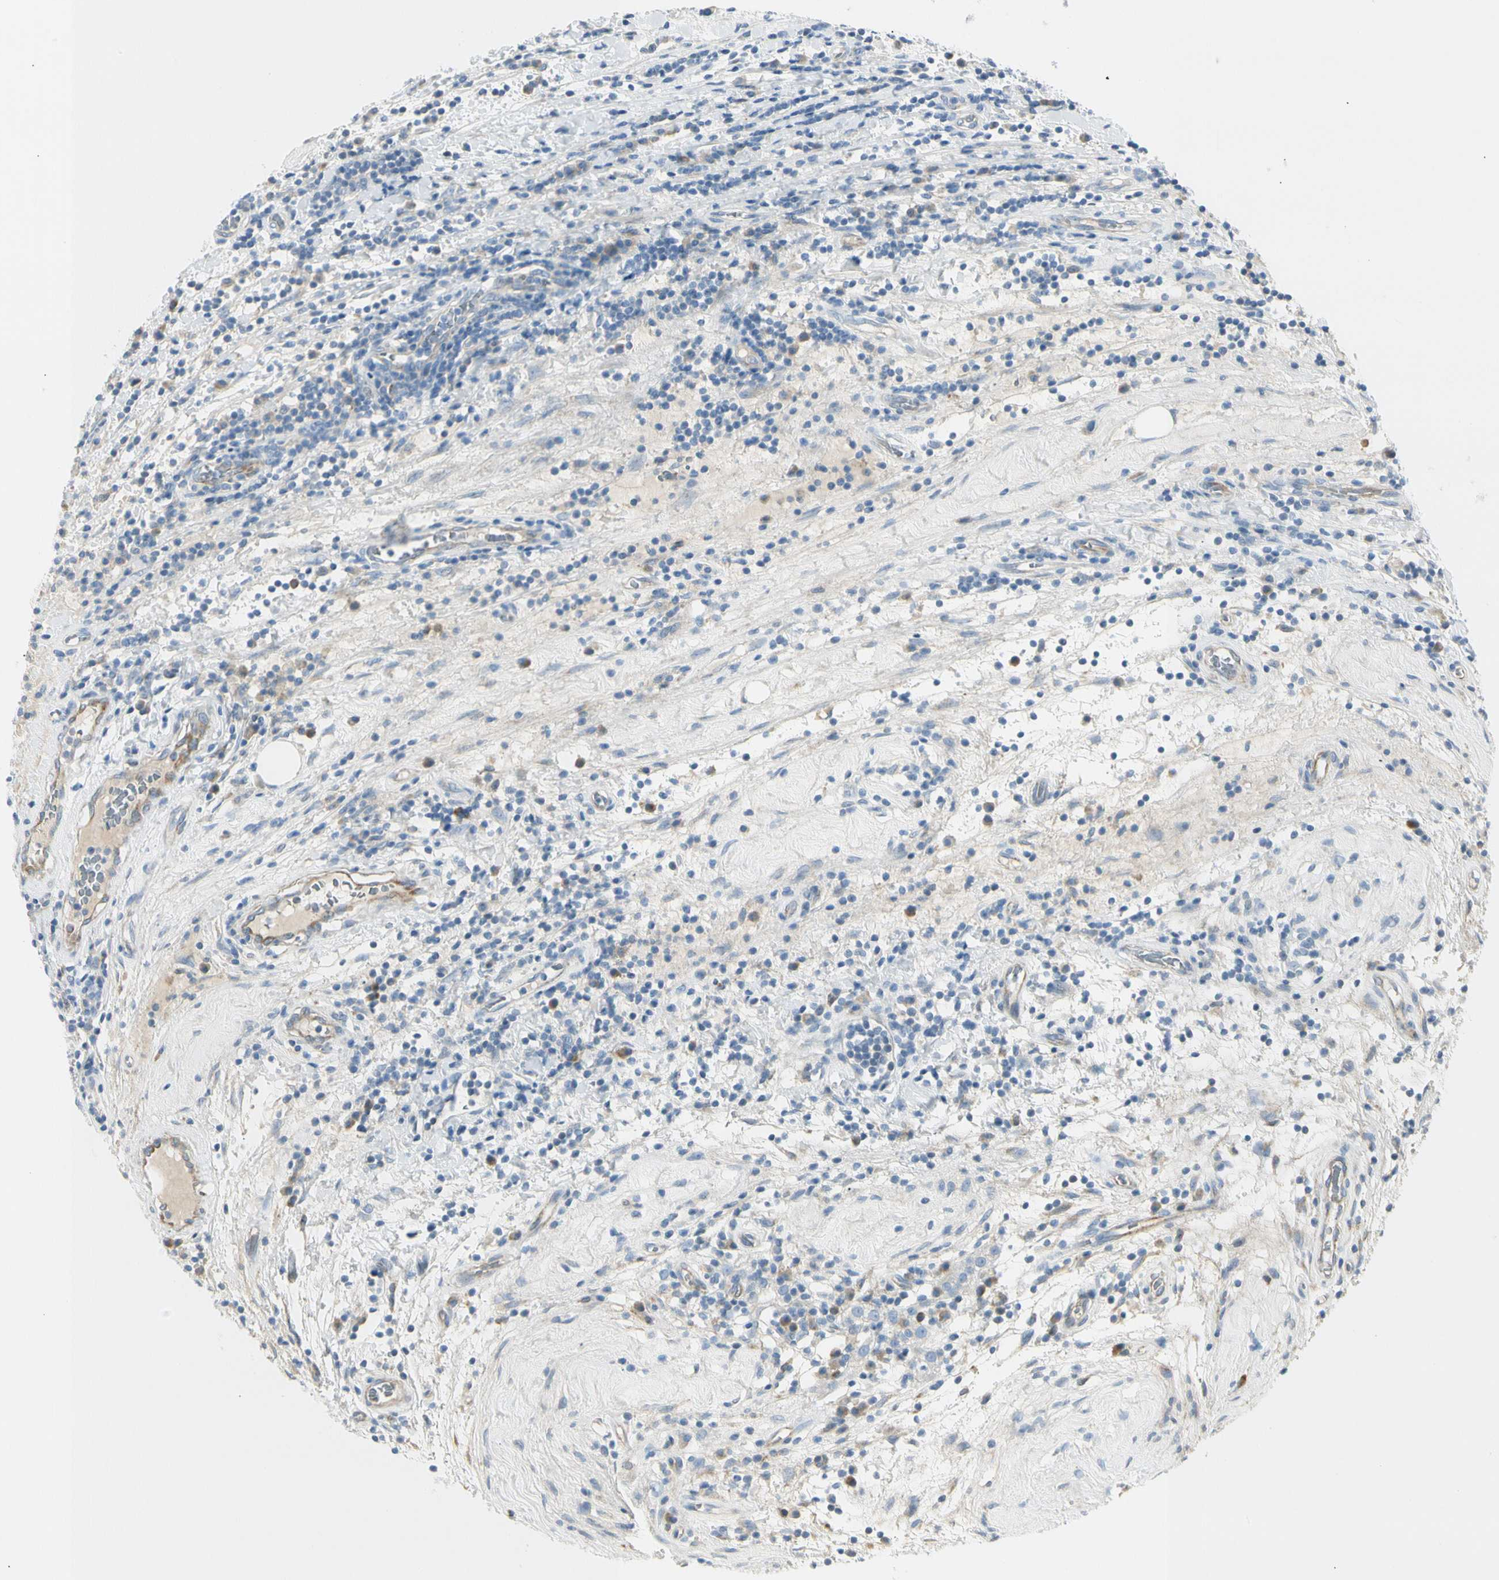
{"staining": {"intensity": "negative", "quantity": "none", "location": "none"}, "tissue": "testis cancer", "cell_type": "Tumor cells", "image_type": "cancer", "snomed": [{"axis": "morphology", "description": "Seminoma, NOS"}, {"axis": "topography", "description": "Testis"}], "caption": "High magnification brightfield microscopy of testis cancer (seminoma) stained with DAB (3,3'-diaminobenzidine) (brown) and counterstained with hematoxylin (blue): tumor cells show no significant expression. Brightfield microscopy of immunohistochemistry stained with DAB (brown) and hematoxylin (blue), captured at high magnification.", "gene": "TNFSF11", "patient": {"sex": "male", "age": 43}}